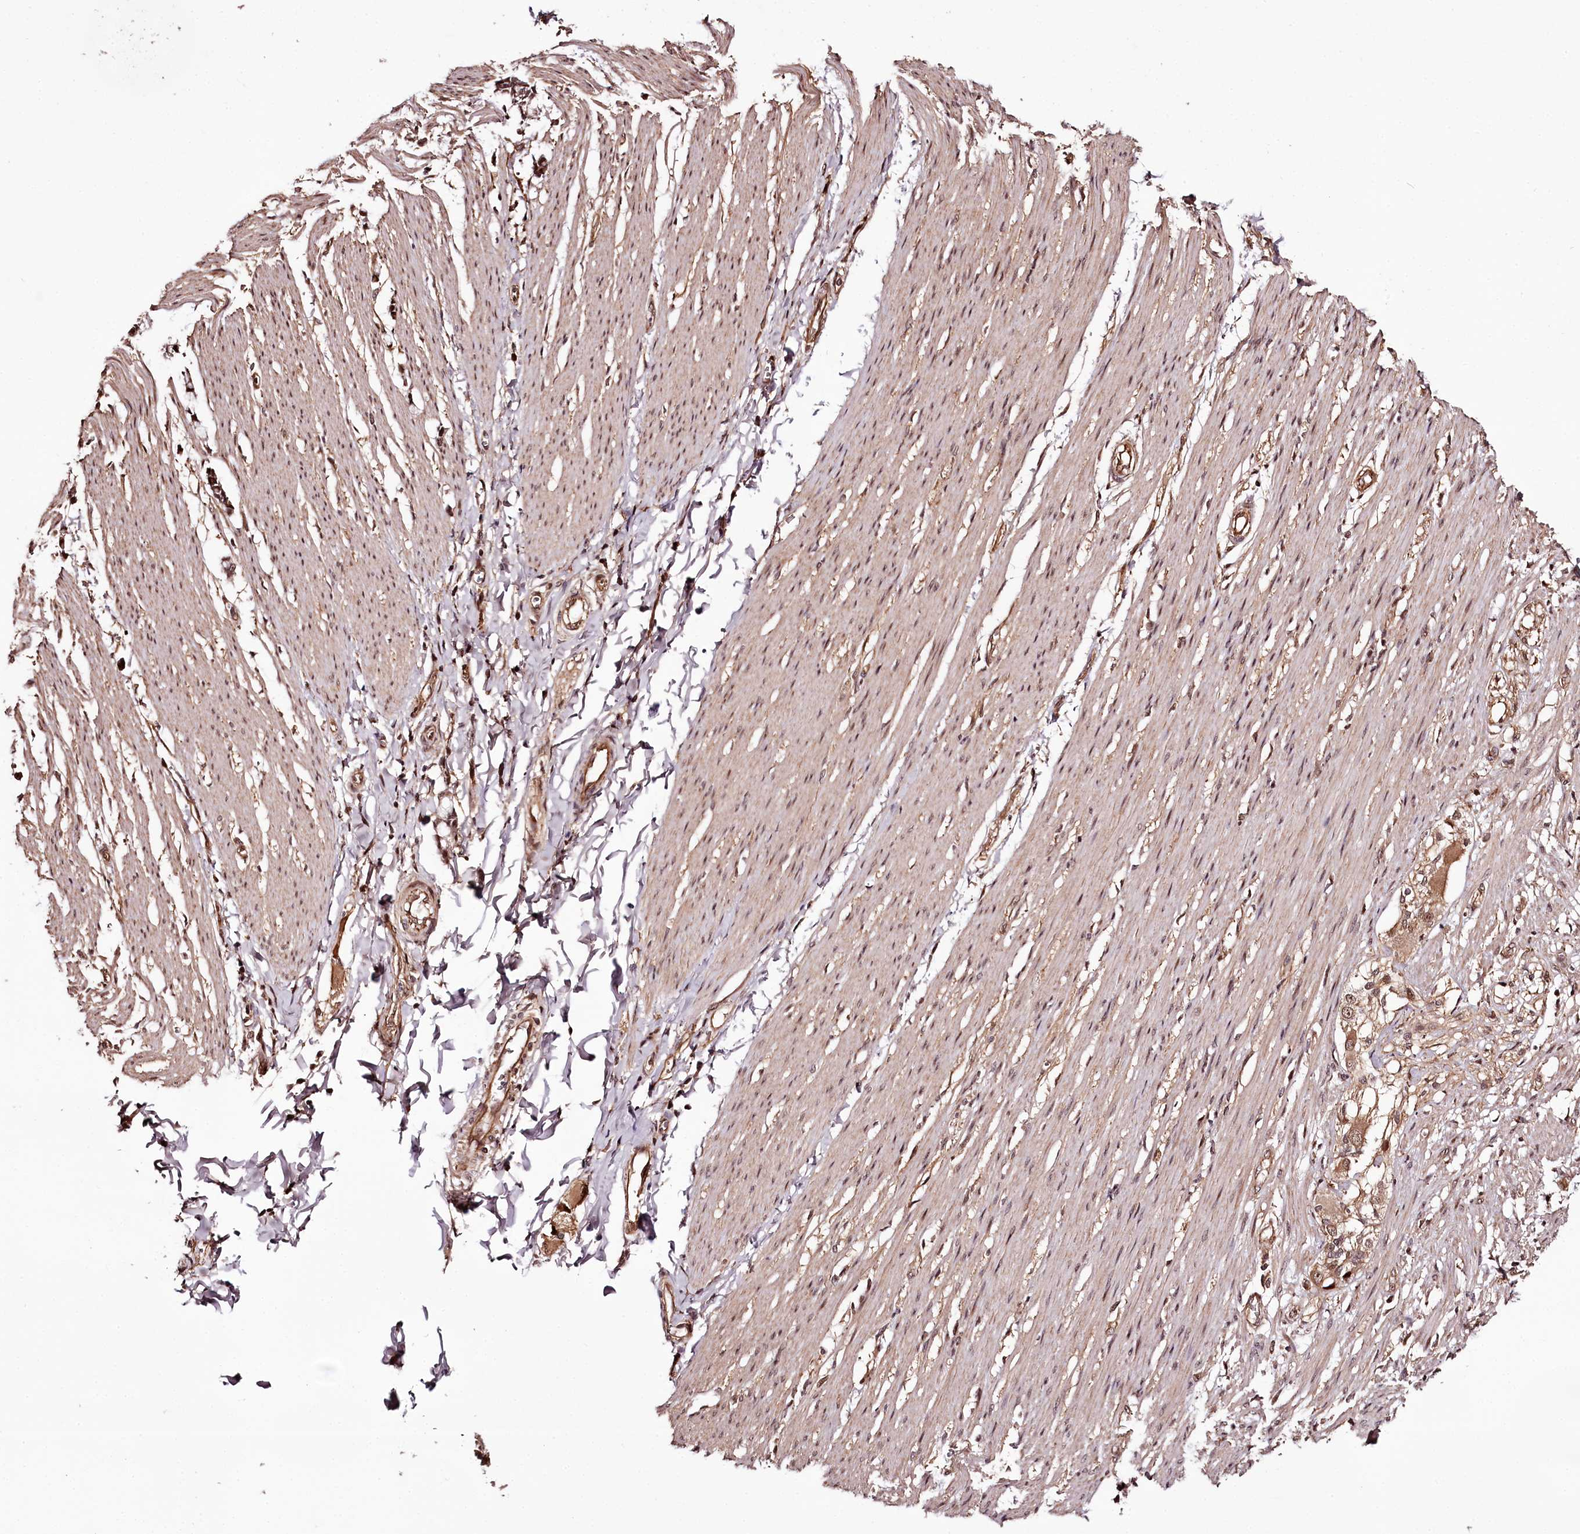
{"staining": {"intensity": "moderate", "quantity": ">75%", "location": "cytoplasmic/membranous,nuclear"}, "tissue": "smooth muscle", "cell_type": "Smooth muscle cells", "image_type": "normal", "snomed": [{"axis": "morphology", "description": "Normal tissue, NOS"}, {"axis": "morphology", "description": "Adenocarcinoma, NOS"}, {"axis": "topography", "description": "Colon"}, {"axis": "topography", "description": "Peripheral nerve tissue"}], "caption": "An immunohistochemistry (IHC) micrograph of benign tissue is shown. Protein staining in brown labels moderate cytoplasmic/membranous,nuclear positivity in smooth muscle within smooth muscle cells. The protein of interest is stained brown, and the nuclei are stained in blue (DAB (3,3'-diaminobenzidine) IHC with brightfield microscopy, high magnification).", "gene": "TTC33", "patient": {"sex": "male", "age": 14}}